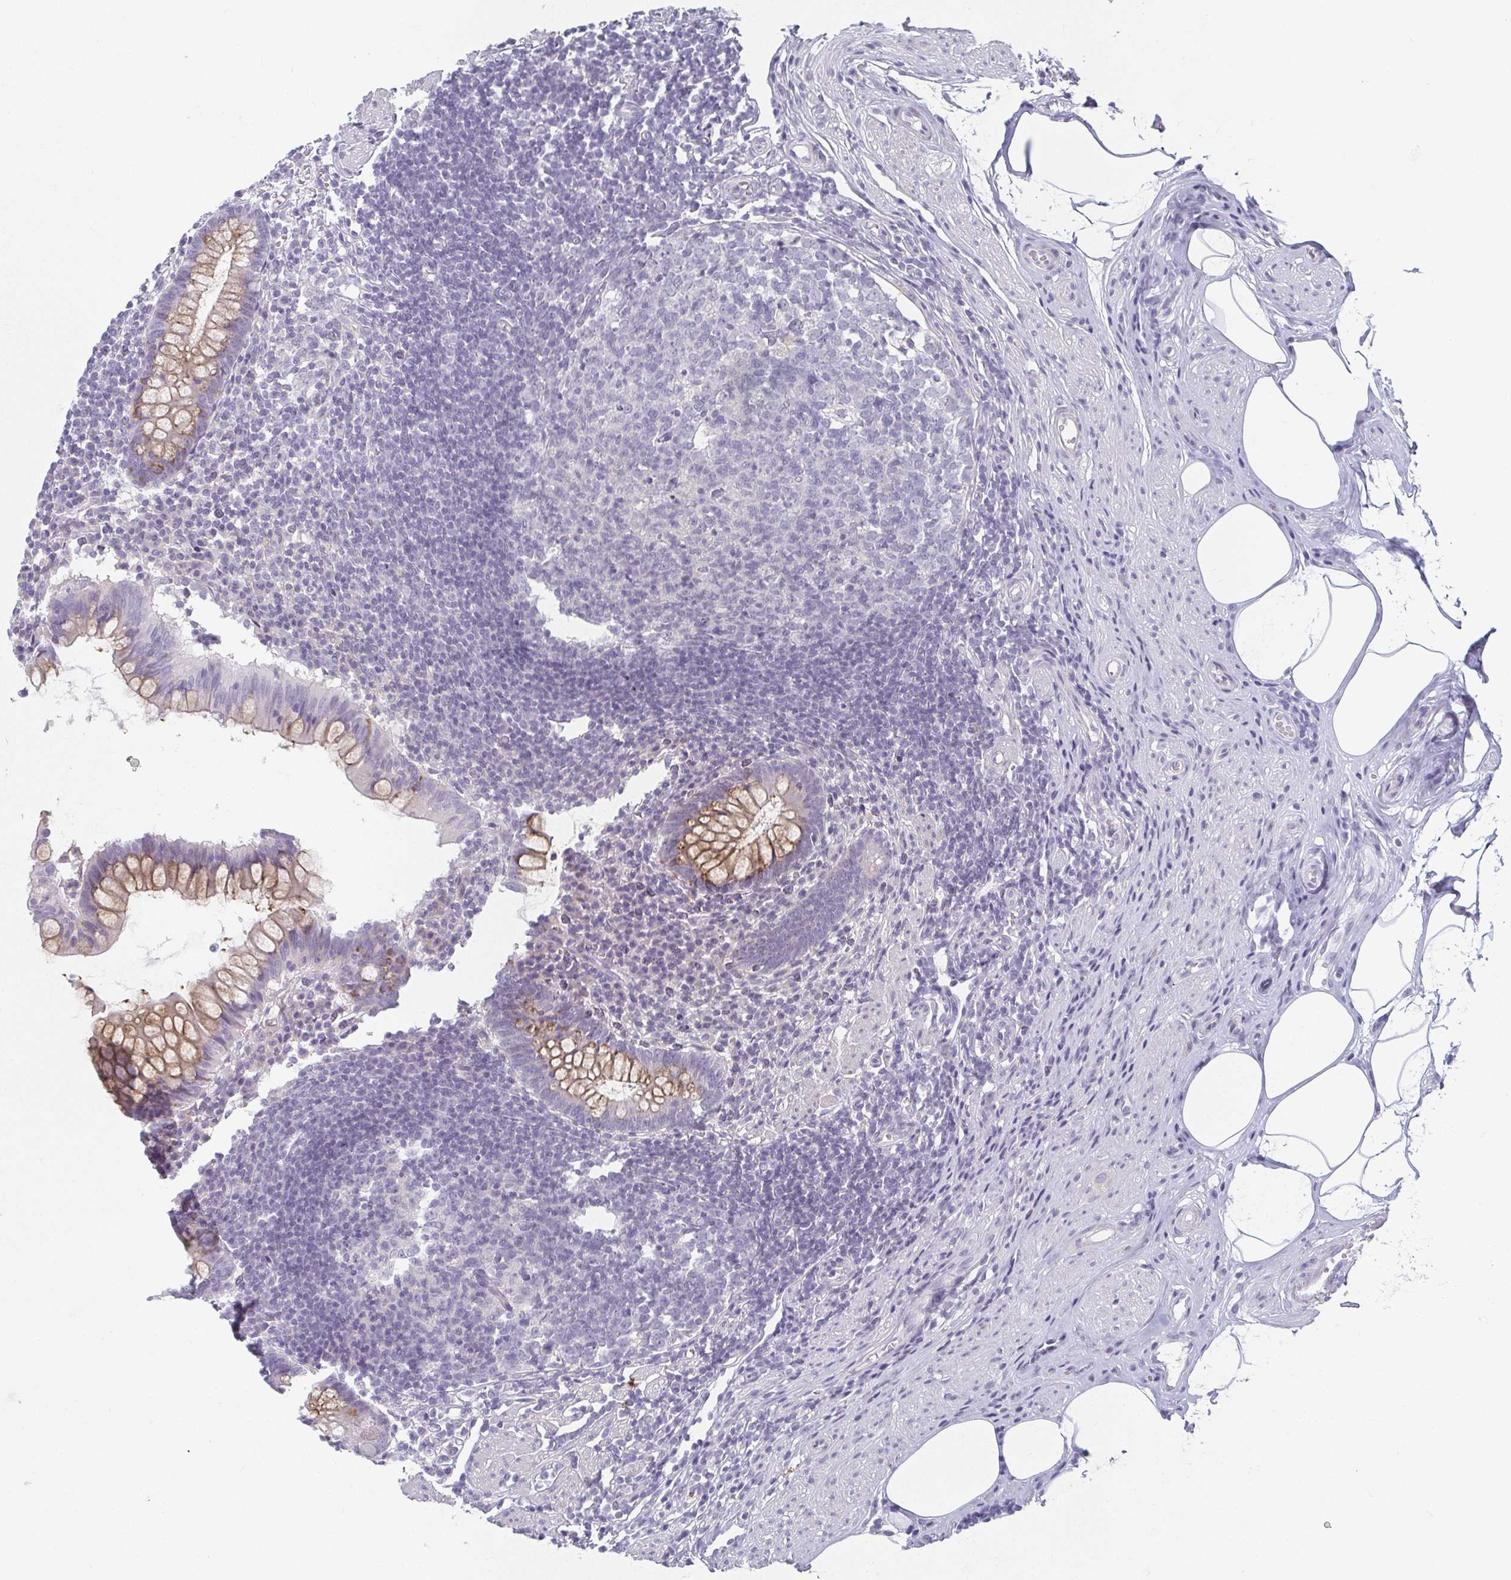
{"staining": {"intensity": "moderate", "quantity": "25%-75%", "location": "cytoplasmic/membranous"}, "tissue": "appendix", "cell_type": "Glandular cells", "image_type": "normal", "snomed": [{"axis": "morphology", "description": "Normal tissue, NOS"}, {"axis": "topography", "description": "Appendix"}], "caption": "This micrograph demonstrates immunohistochemistry (IHC) staining of normal appendix, with medium moderate cytoplasmic/membranous positivity in approximately 25%-75% of glandular cells.", "gene": "CAMKV", "patient": {"sex": "female", "age": 56}}